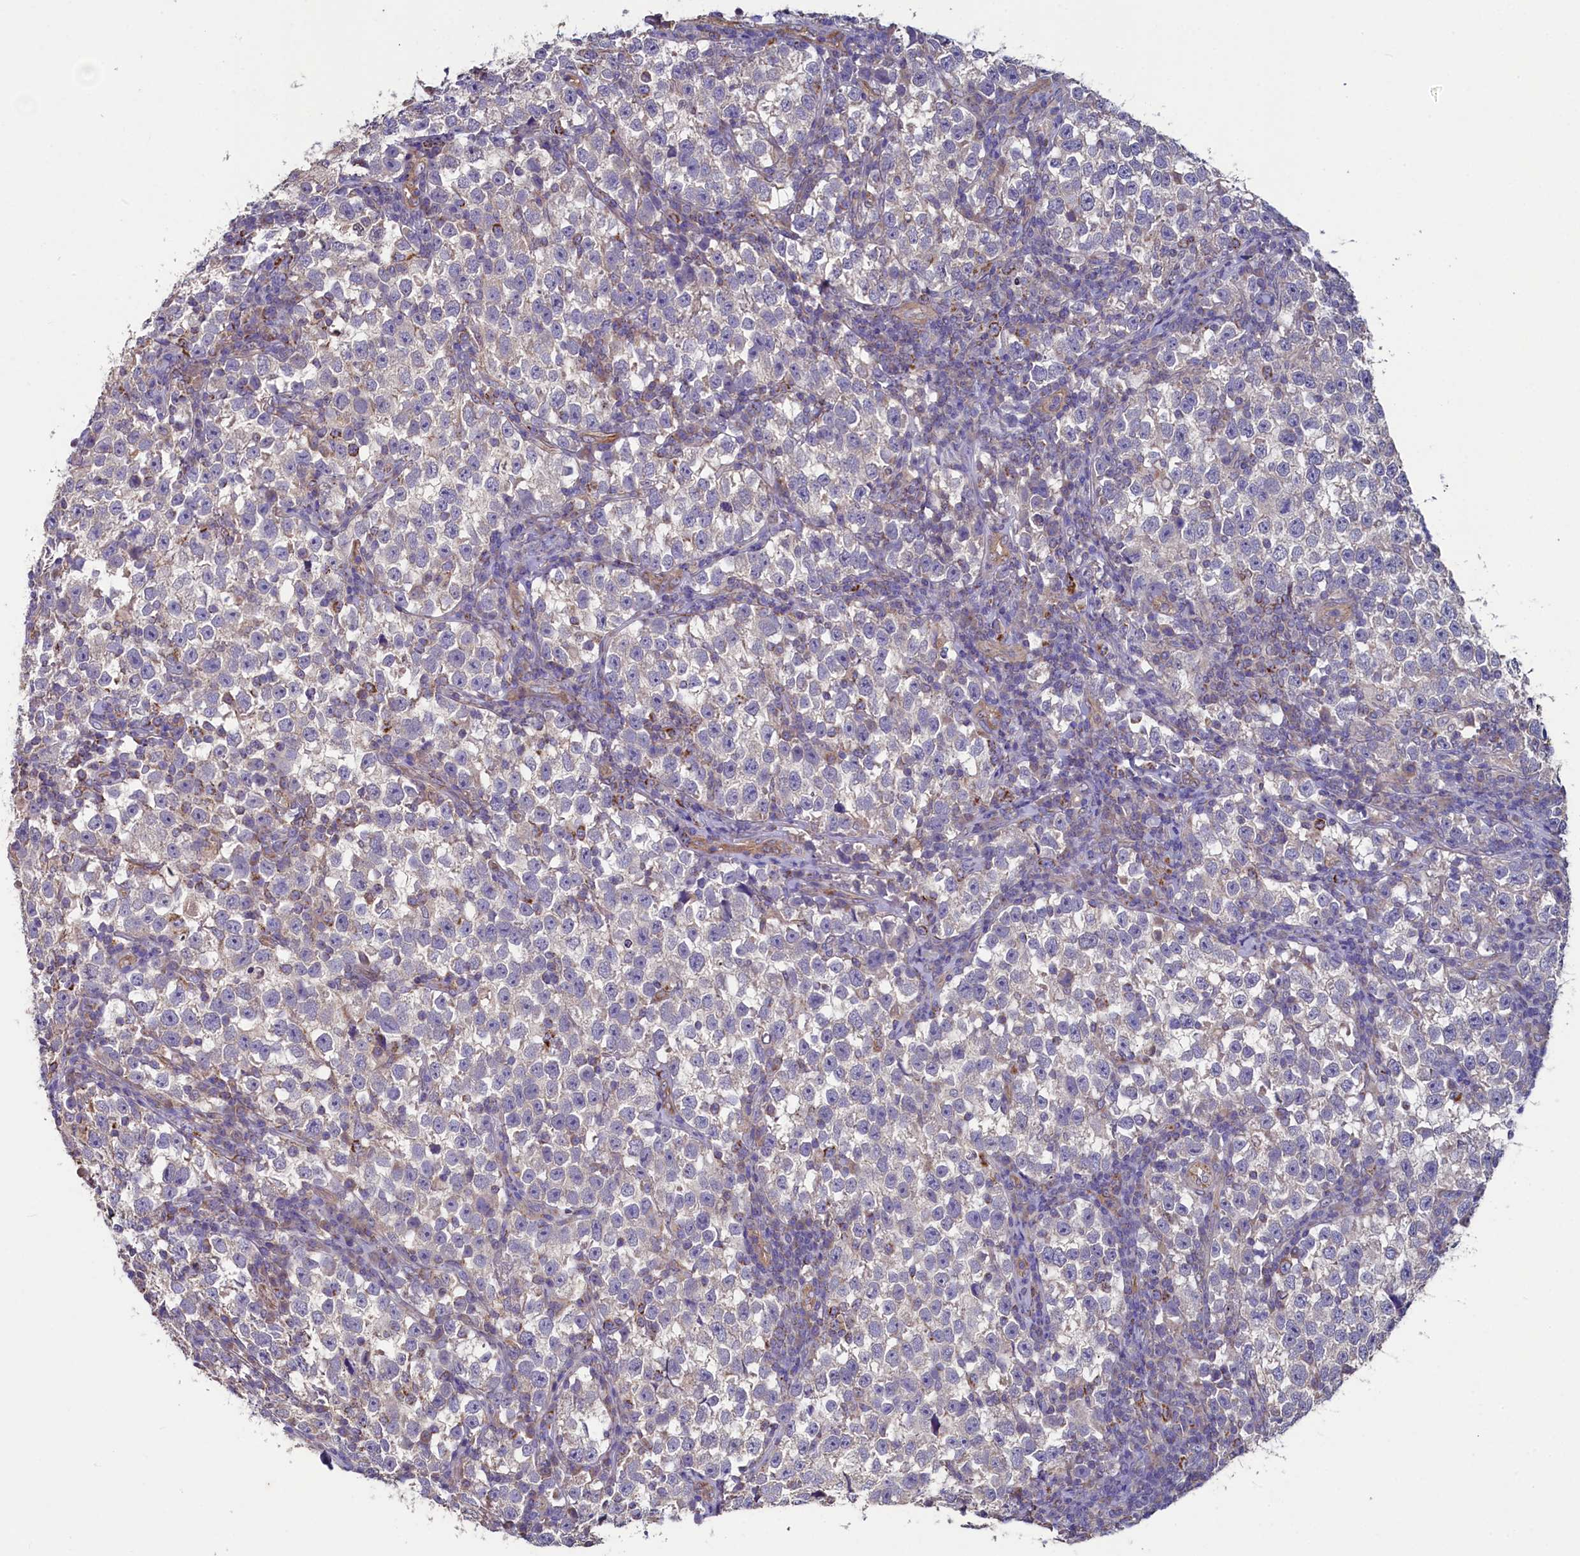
{"staining": {"intensity": "negative", "quantity": "none", "location": "none"}, "tissue": "testis cancer", "cell_type": "Tumor cells", "image_type": "cancer", "snomed": [{"axis": "morphology", "description": "Normal tissue, NOS"}, {"axis": "morphology", "description": "Seminoma, NOS"}, {"axis": "topography", "description": "Testis"}], "caption": "Immunohistochemistry (IHC) of testis cancer exhibits no expression in tumor cells.", "gene": "SPATA2L", "patient": {"sex": "male", "age": 43}}